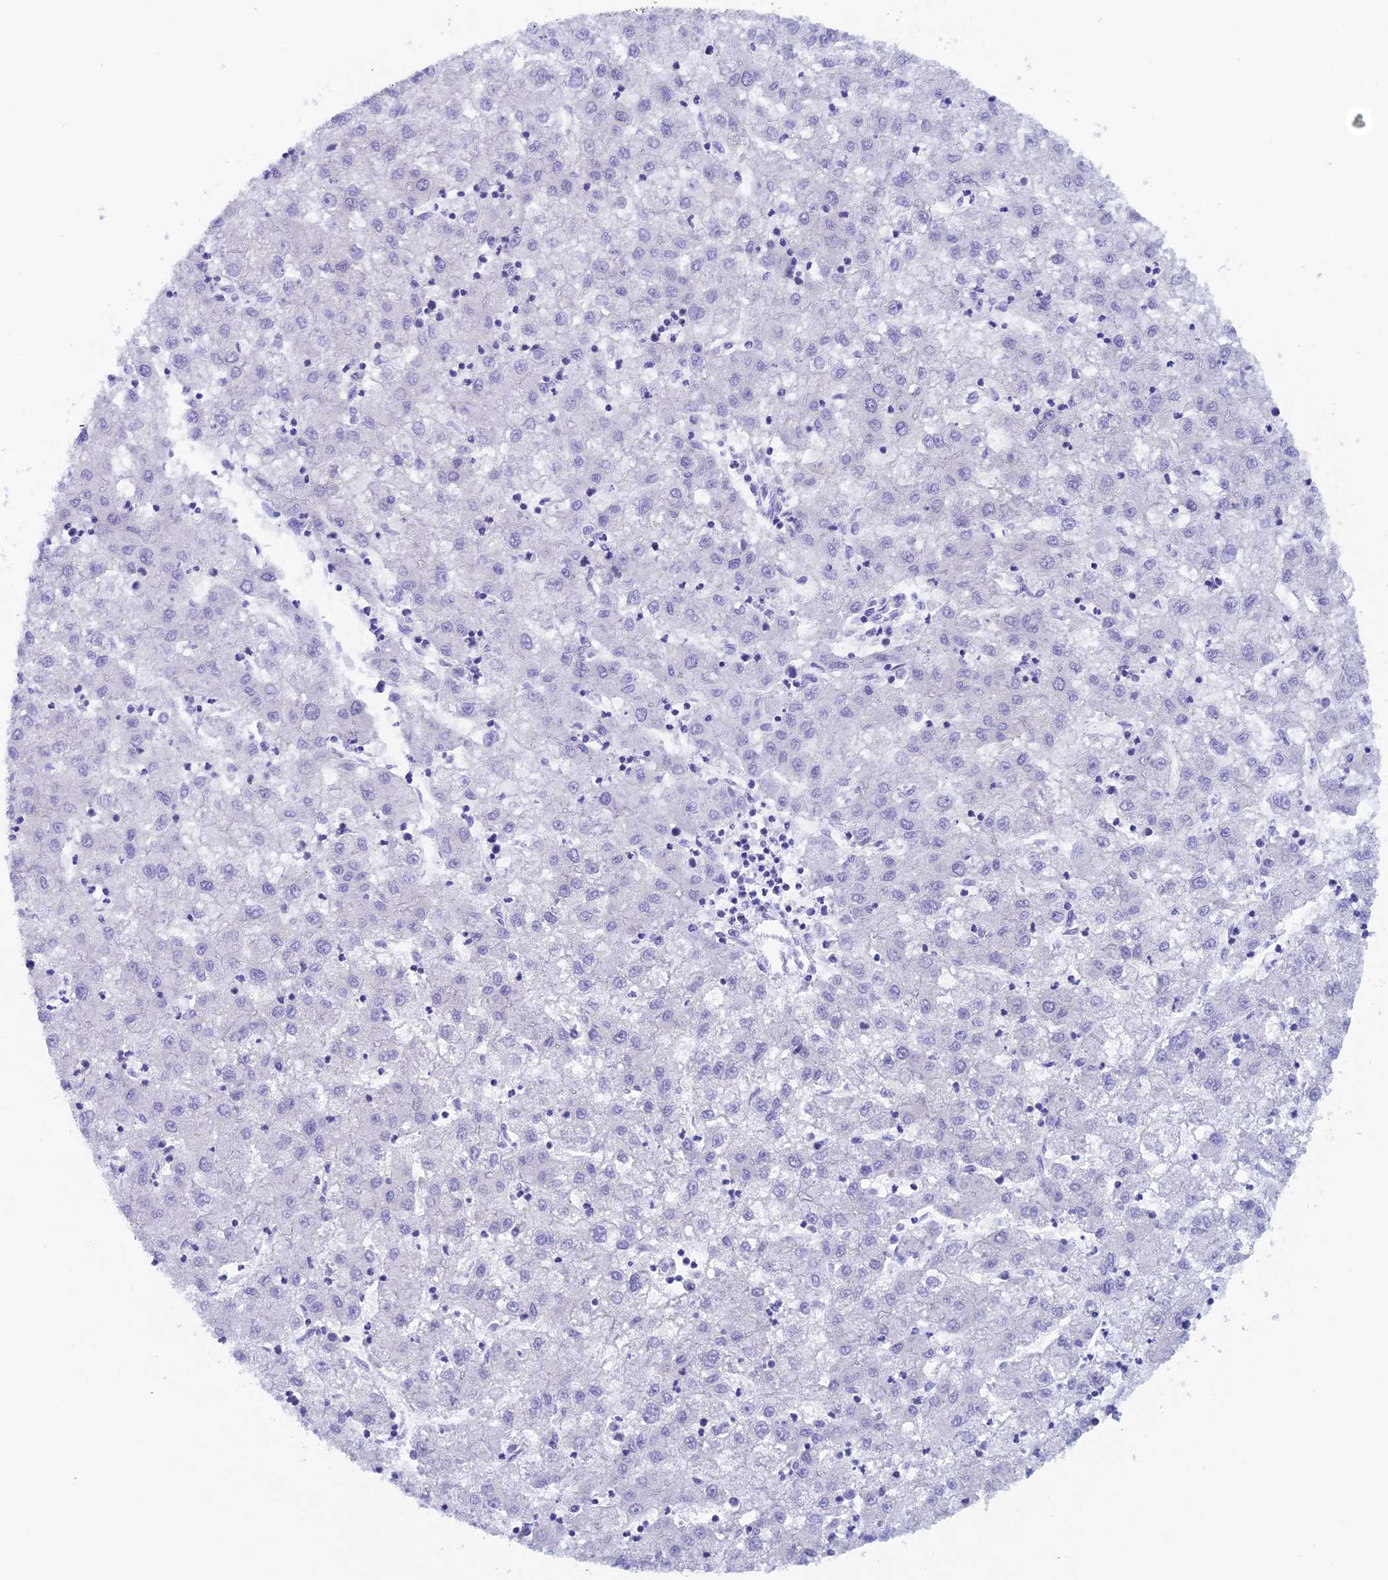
{"staining": {"intensity": "negative", "quantity": "none", "location": "none"}, "tissue": "liver cancer", "cell_type": "Tumor cells", "image_type": "cancer", "snomed": [{"axis": "morphology", "description": "Carcinoma, Hepatocellular, NOS"}, {"axis": "topography", "description": "Liver"}], "caption": "Micrograph shows no protein expression in tumor cells of liver hepatocellular carcinoma tissue.", "gene": "PSMC3IP", "patient": {"sex": "male", "age": 72}}